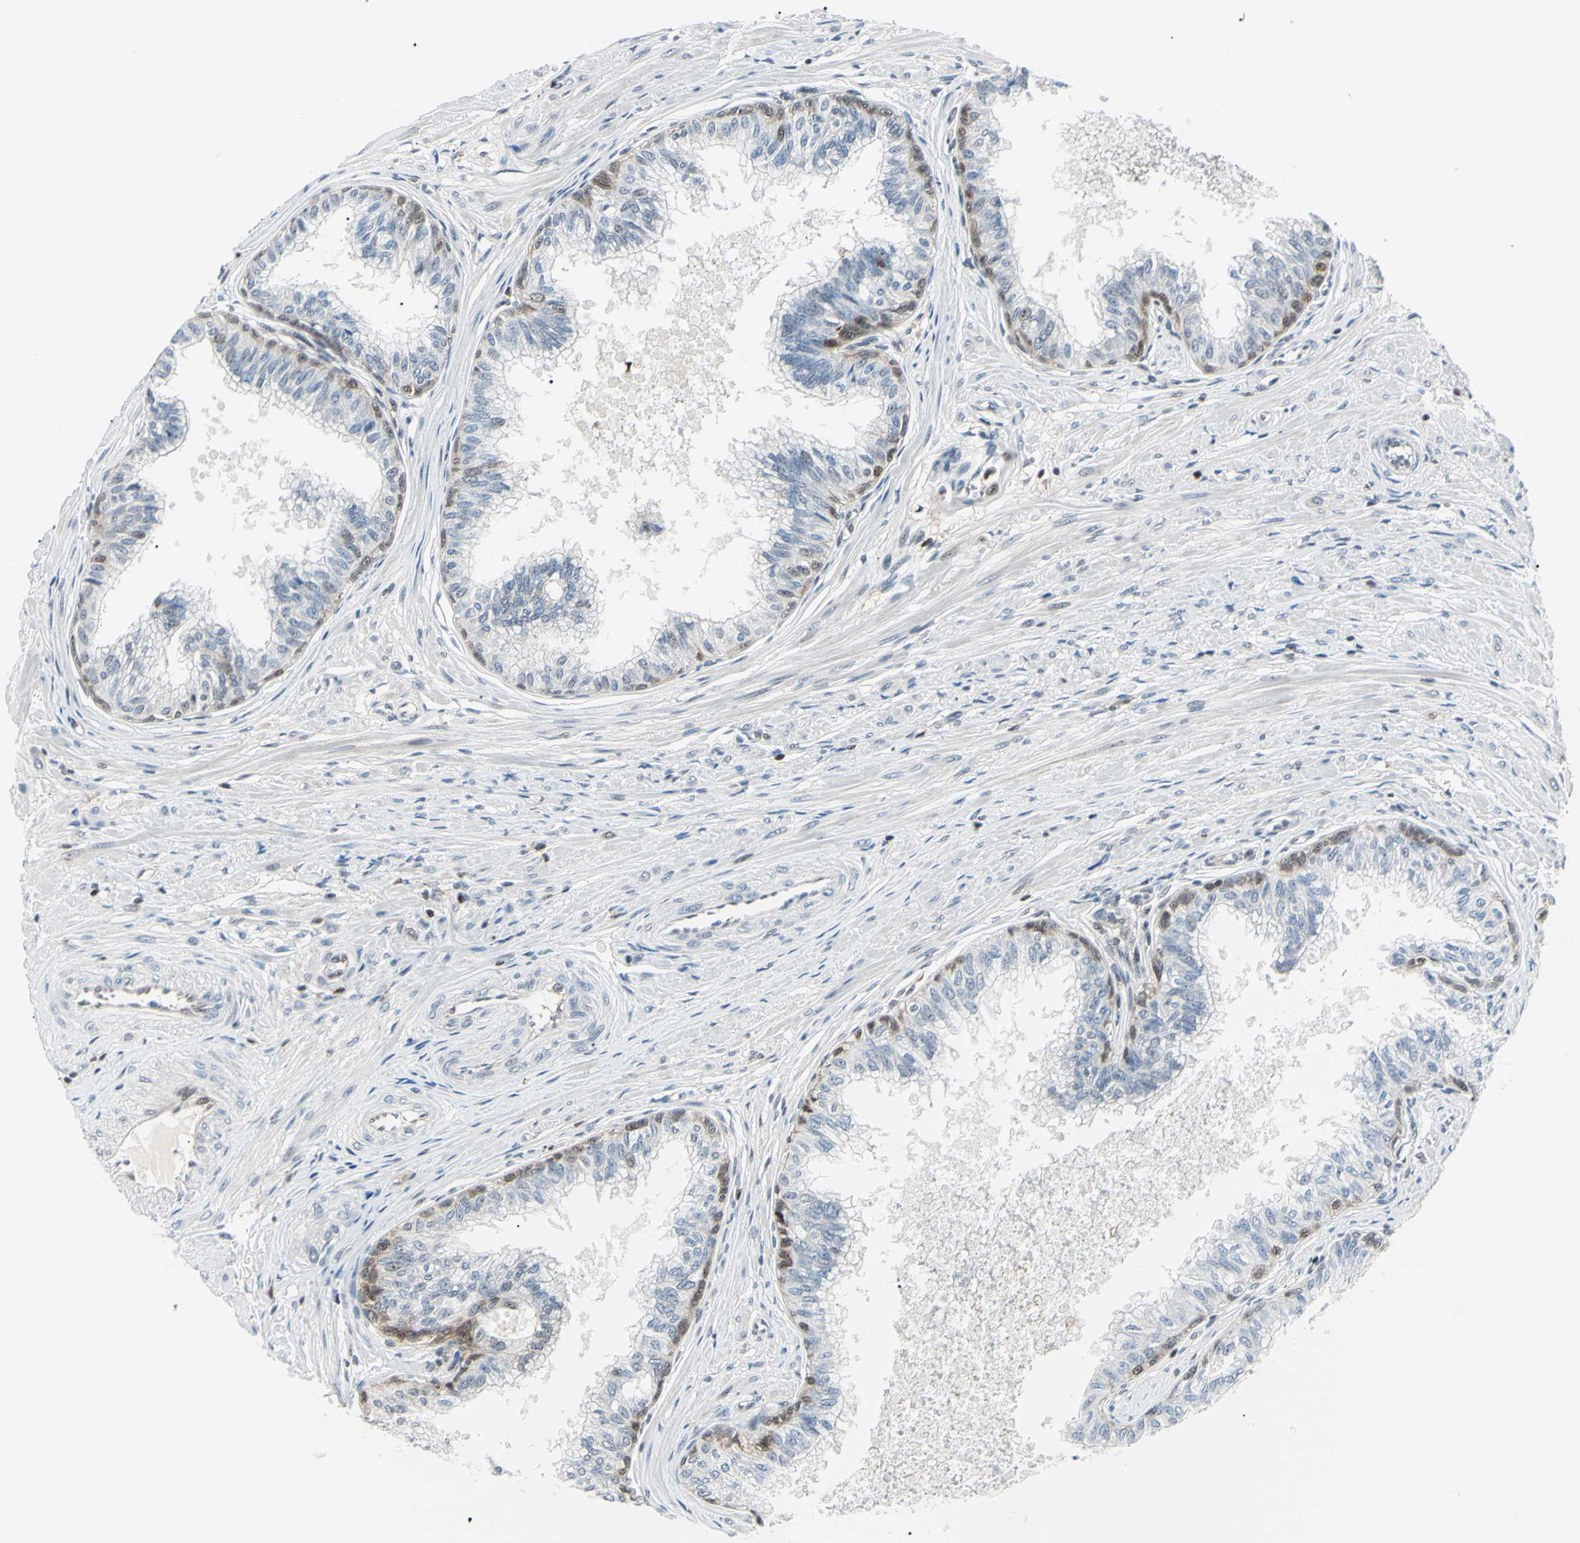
{"staining": {"intensity": "moderate", "quantity": "25%-75%", "location": "cytoplasmic/membranous,nuclear"}, "tissue": "prostate", "cell_type": "Glandular cells", "image_type": "normal", "snomed": [{"axis": "morphology", "description": "Normal tissue, NOS"}, {"axis": "topography", "description": "Prostate"}, {"axis": "topography", "description": "Seminal veicle"}], "caption": "Brown immunohistochemical staining in unremarkable human prostate demonstrates moderate cytoplasmic/membranous,nuclear expression in about 25%-75% of glandular cells.", "gene": "PGK1", "patient": {"sex": "male", "age": 60}}